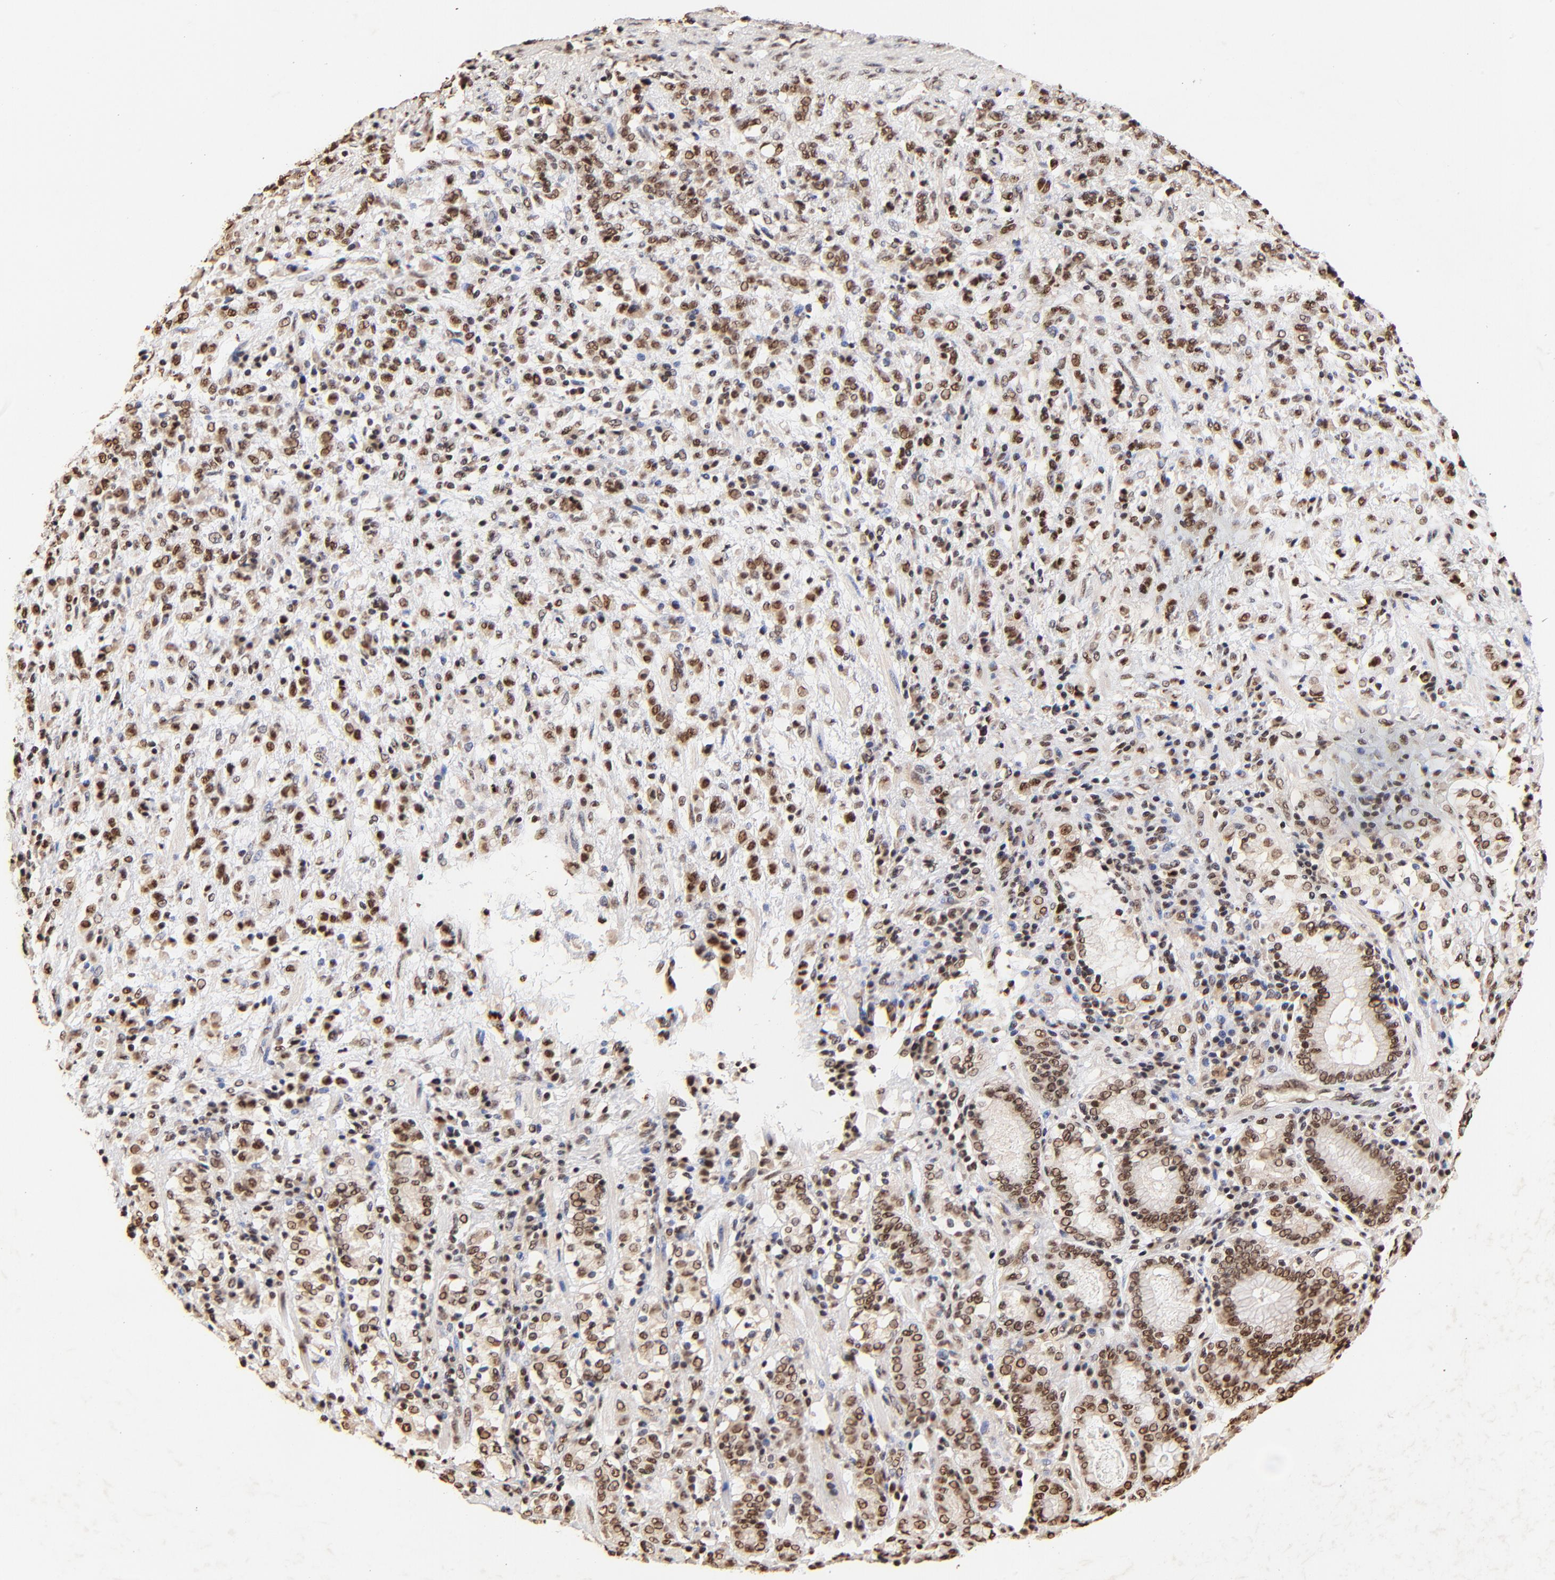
{"staining": {"intensity": "moderate", "quantity": ">75%", "location": "cytoplasmic/membranous,nuclear"}, "tissue": "stomach cancer", "cell_type": "Tumor cells", "image_type": "cancer", "snomed": [{"axis": "morphology", "description": "Adenocarcinoma, NOS"}, {"axis": "topography", "description": "Stomach, lower"}], "caption": "Stomach cancer (adenocarcinoma) stained with DAB (3,3'-diaminobenzidine) immunohistochemistry exhibits medium levels of moderate cytoplasmic/membranous and nuclear expression in about >75% of tumor cells.", "gene": "MED12", "patient": {"sex": "male", "age": 88}}